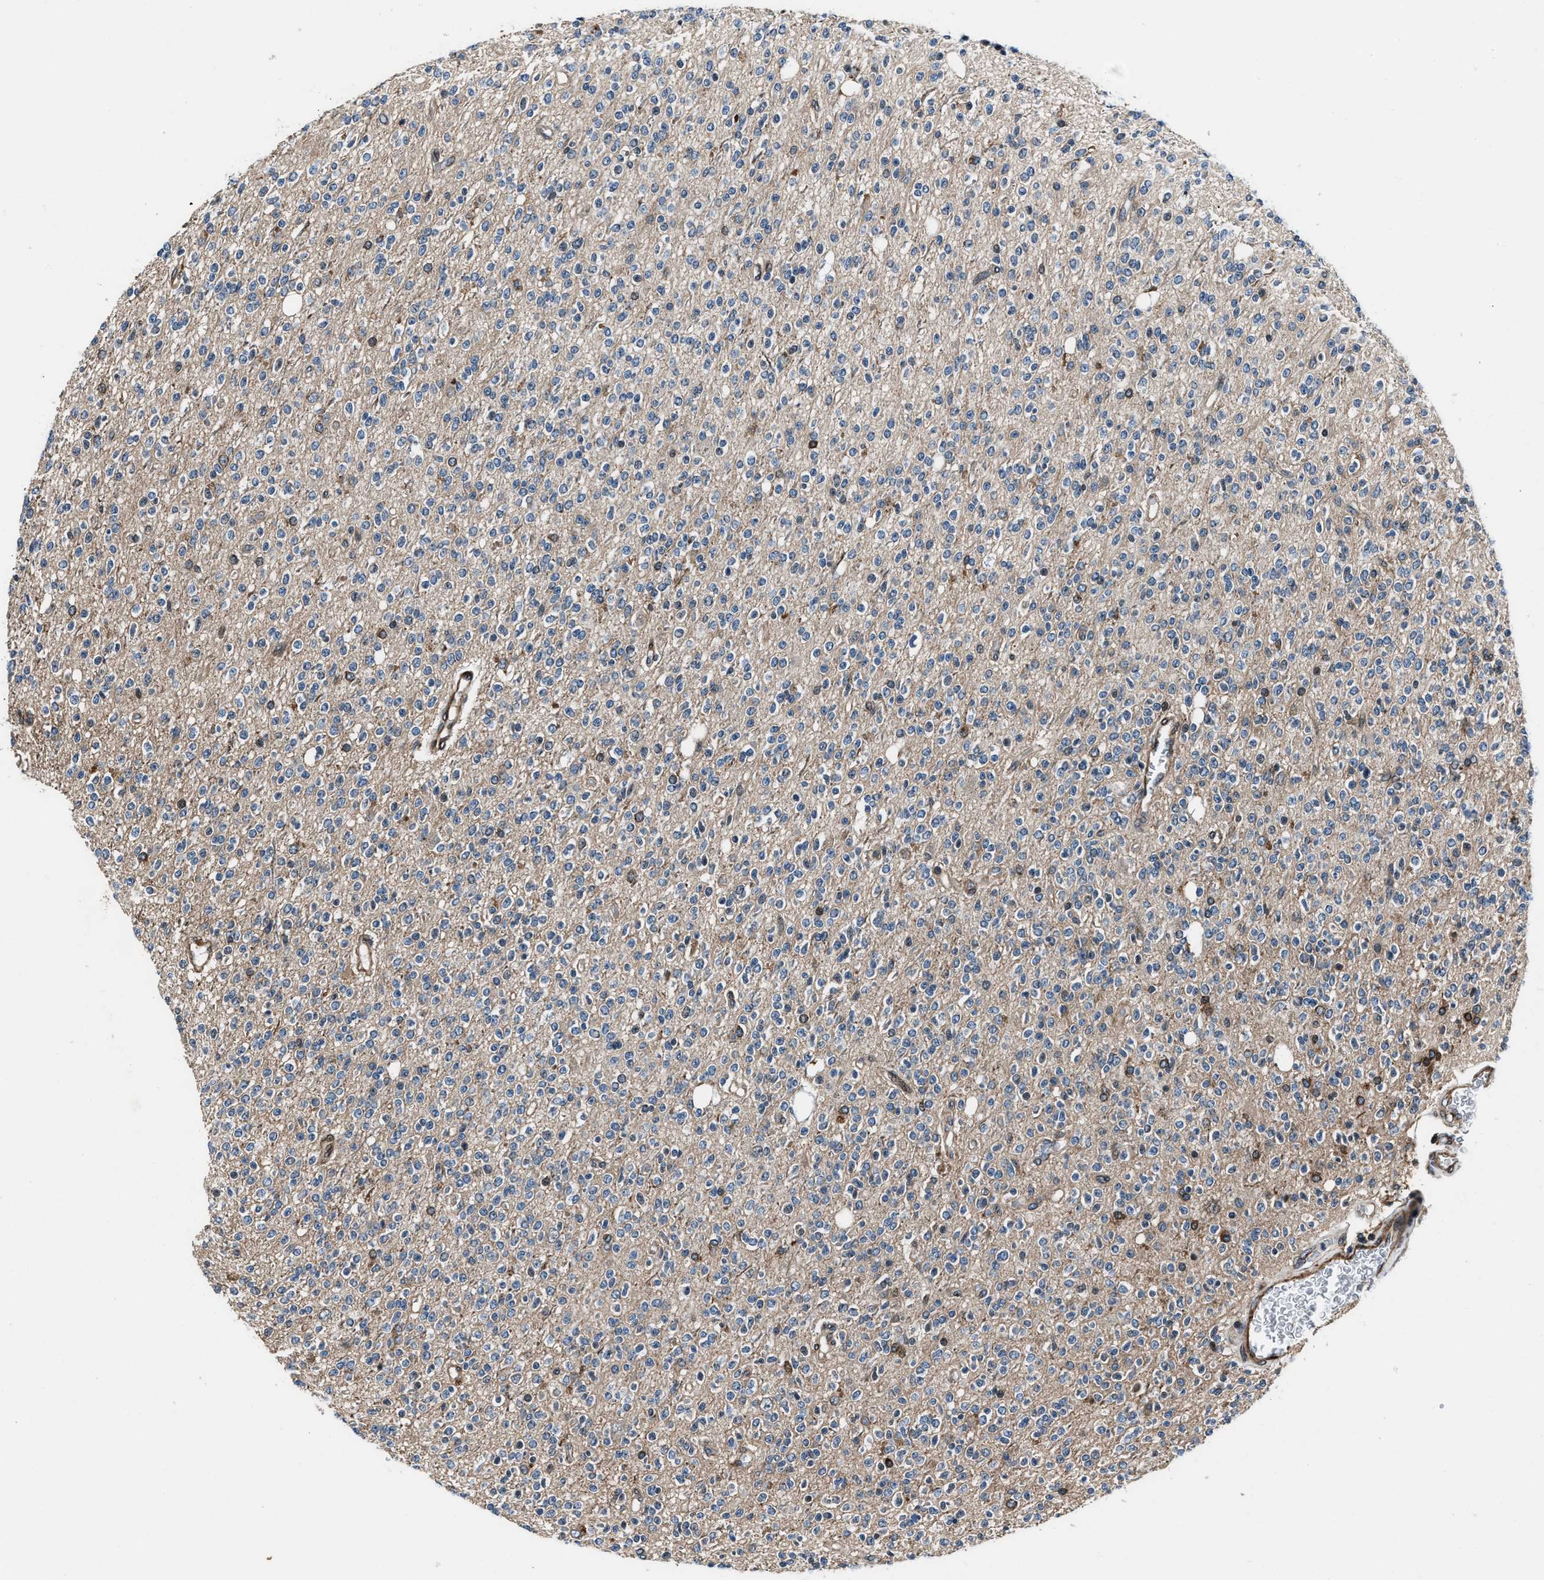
{"staining": {"intensity": "negative", "quantity": "none", "location": "none"}, "tissue": "glioma", "cell_type": "Tumor cells", "image_type": "cancer", "snomed": [{"axis": "morphology", "description": "Glioma, malignant, High grade"}, {"axis": "topography", "description": "Brain"}], "caption": "Immunohistochemistry (IHC) histopathology image of human malignant high-grade glioma stained for a protein (brown), which exhibits no expression in tumor cells.", "gene": "DYNC2I1", "patient": {"sex": "male", "age": 34}}